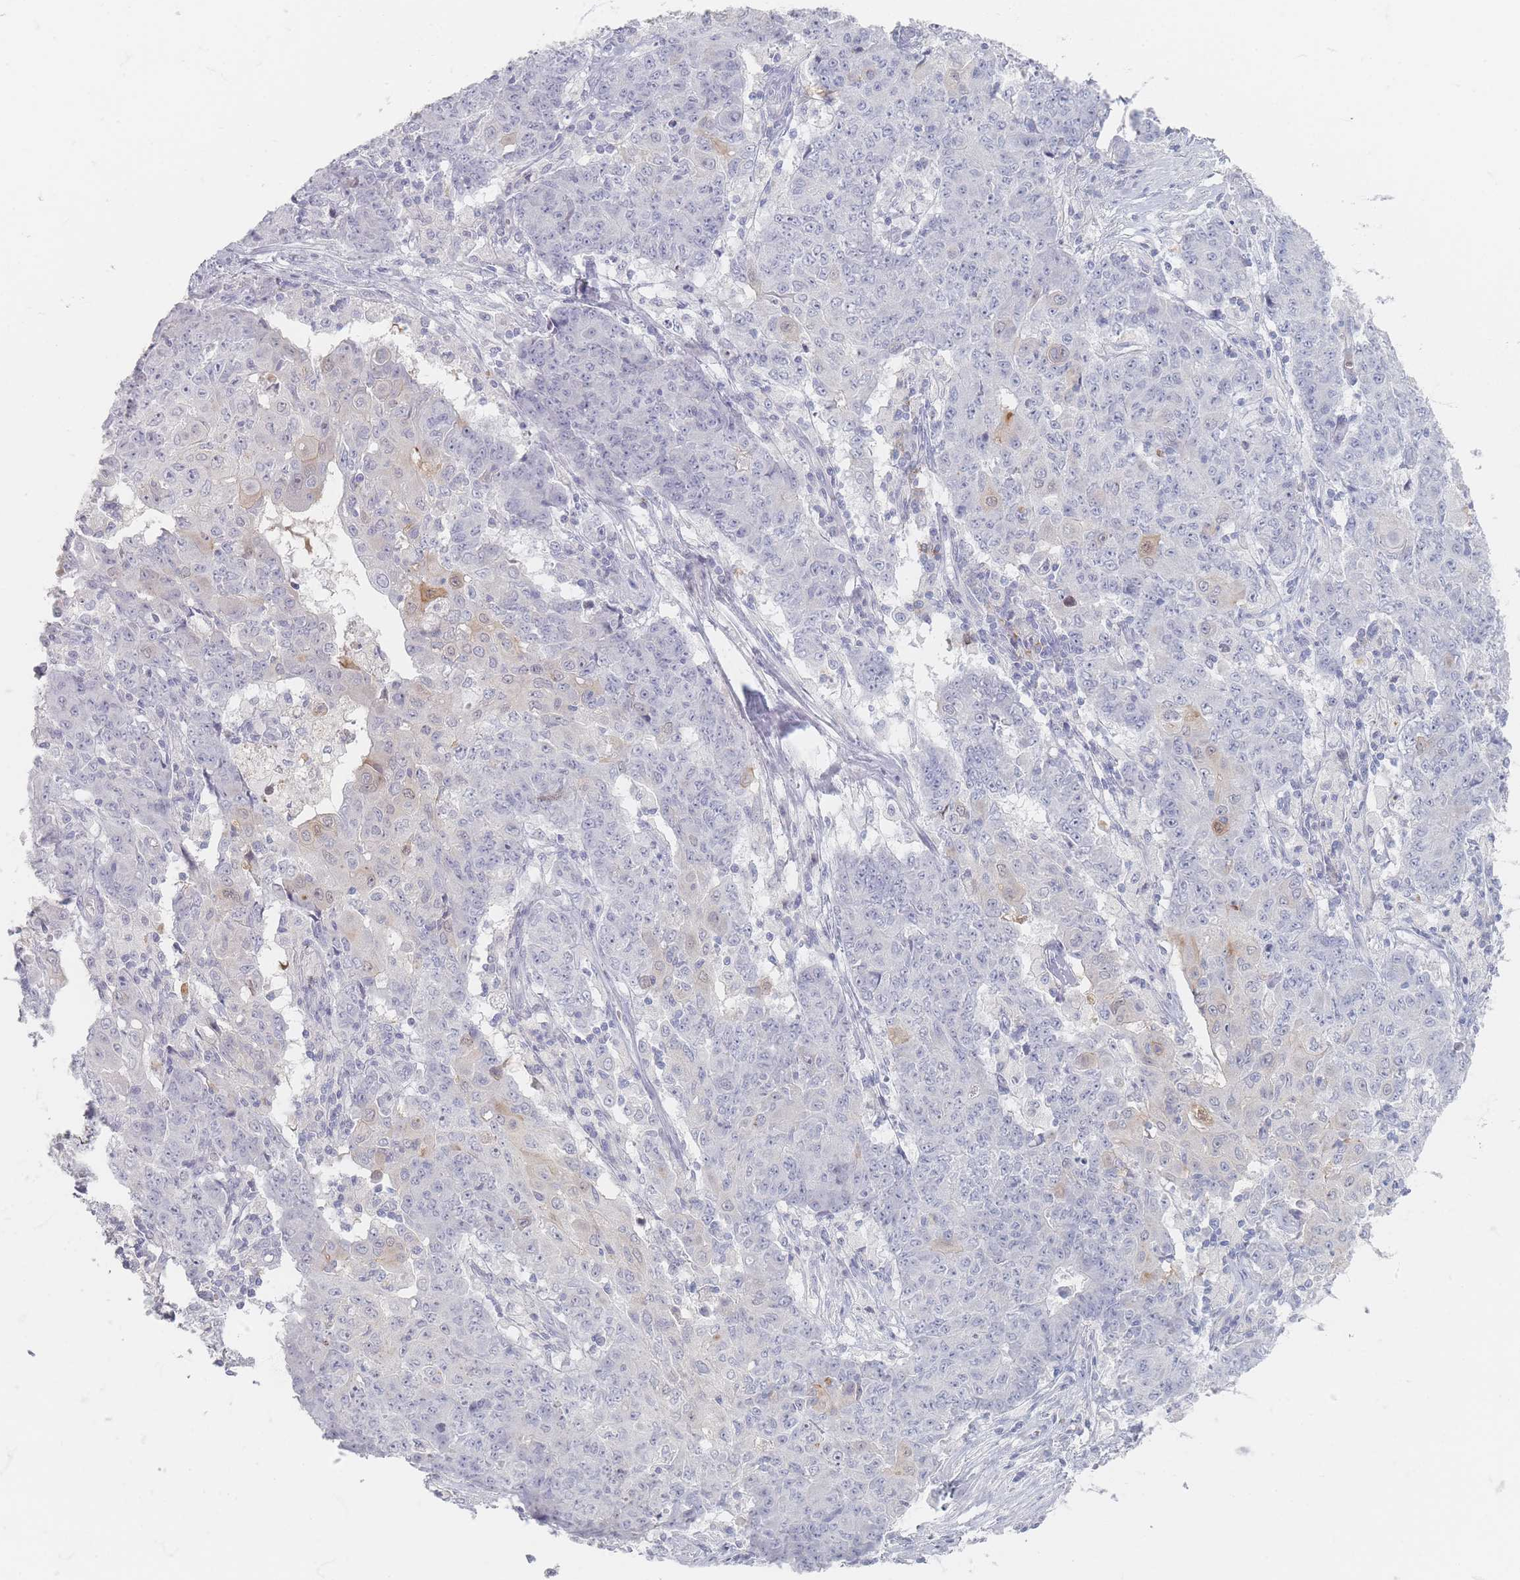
{"staining": {"intensity": "negative", "quantity": "none", "location": "none"}, "tissue": "ovarian cancer", "cell_type": "Tumor cells", "image_type": "cancer", "snomed": [{"axis": "morphology", "description": "Carcinoma, endometroid"}, {"axis": "topography", "description": "Ovary"}], "caption": "Histopathology image shows no significant protein expression in tumor cells of ovarian cancer (endometroid carcinoma). (DAB immunohistochemistry with hematoxylin counter stain).", "gene": "CD37", "patient": {"sex": "female", "age": 42}}